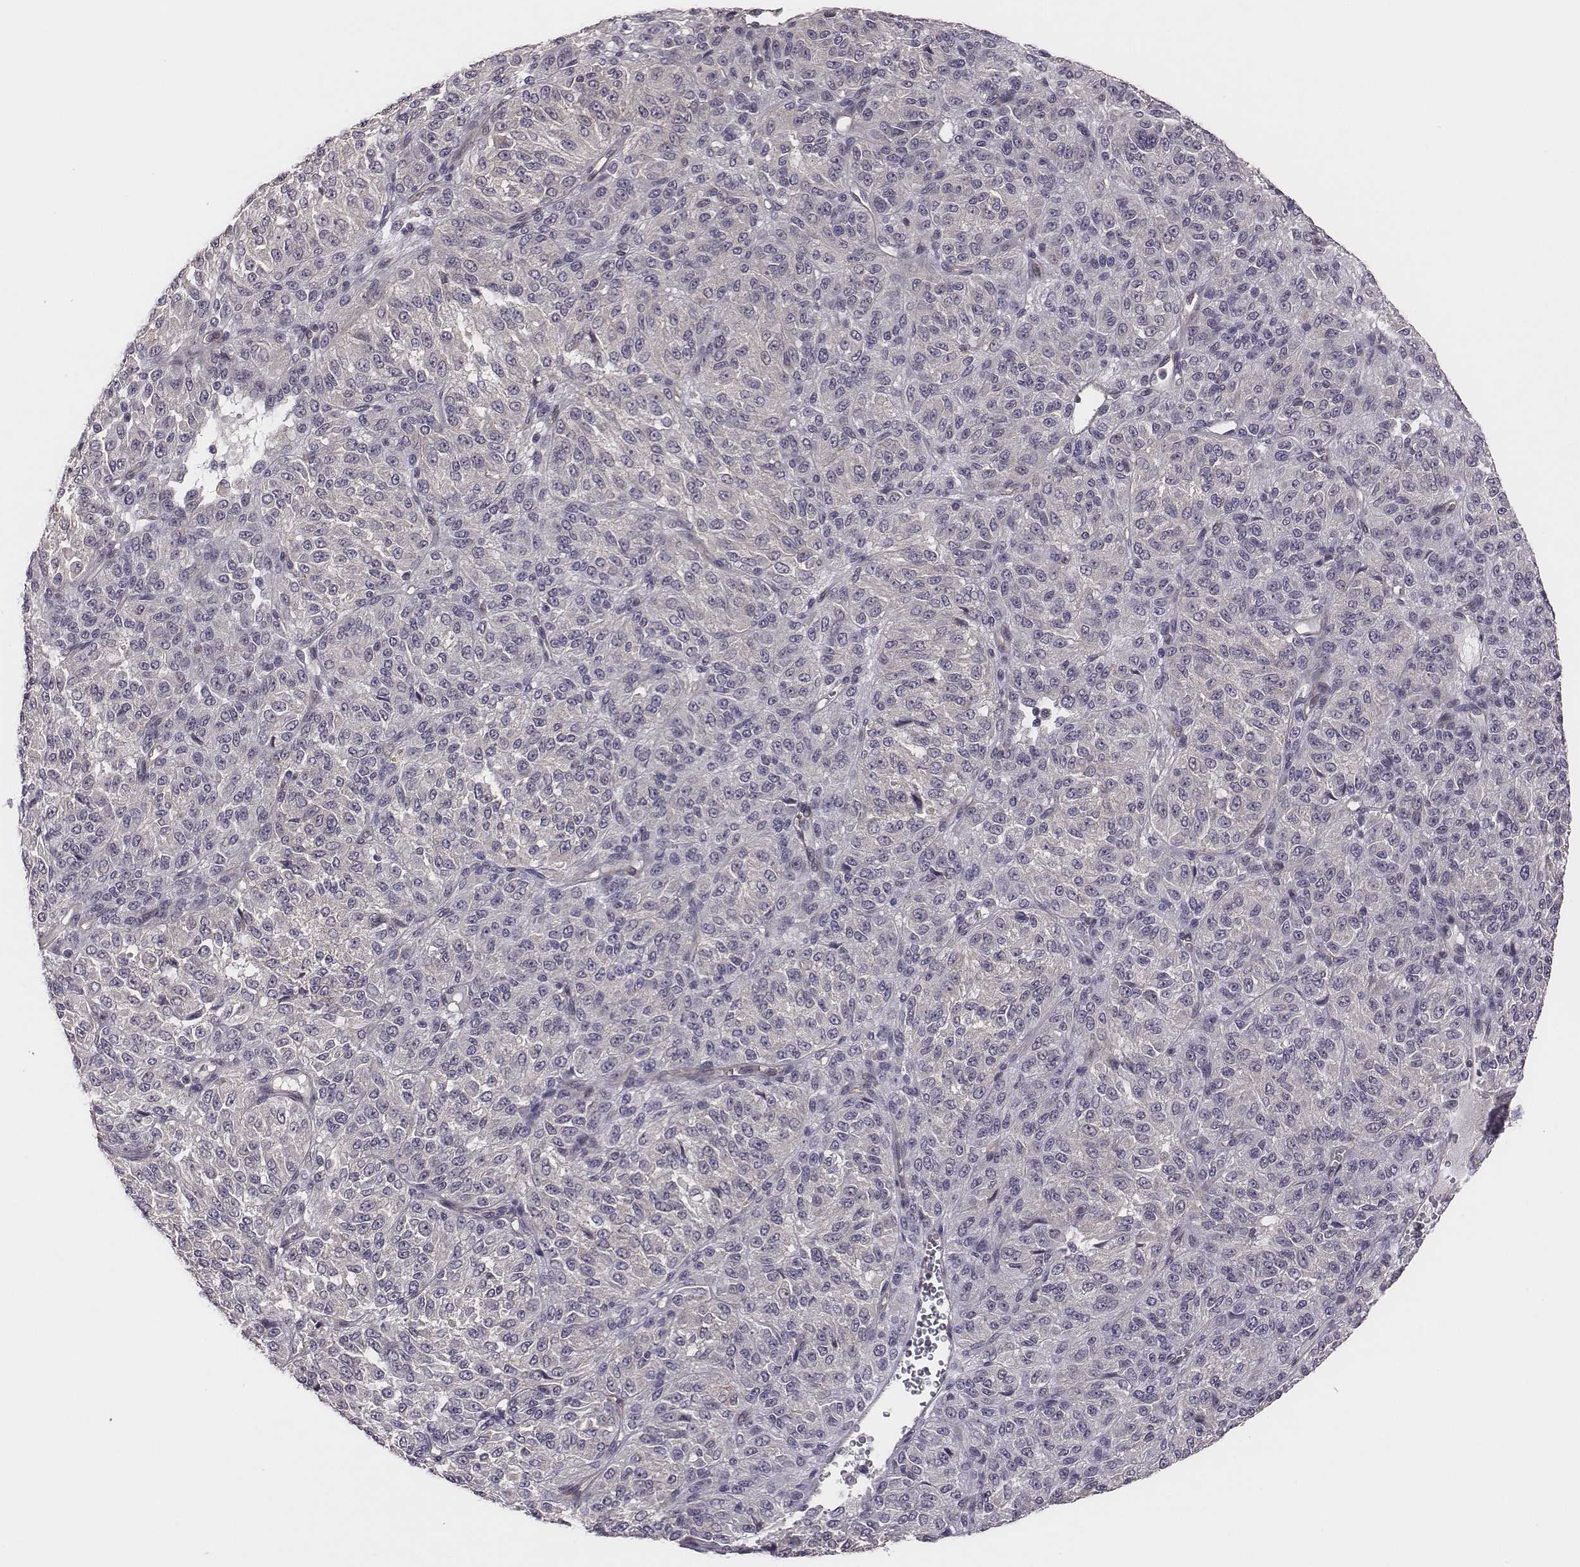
{"staining": {"intensity": "negative", "quantity": "none", "location": "none"}, "tissue": "melanoma", "cell_type": "Tumor cells", "image_type": "cancer", "snomed": [{"axis": "morphology", "description": "Malignant melanoma, Metastatic site"}, {"axis": "topography", "description": "Brain"}], "caption": "Human malignant melanoma (metastatic site) stained for a protein using immunohistochemistry (IHC) demonstrates no expression in tumor cells.", "gene": "SCARF1", "patient": {"sex": "female", "age": 56}}